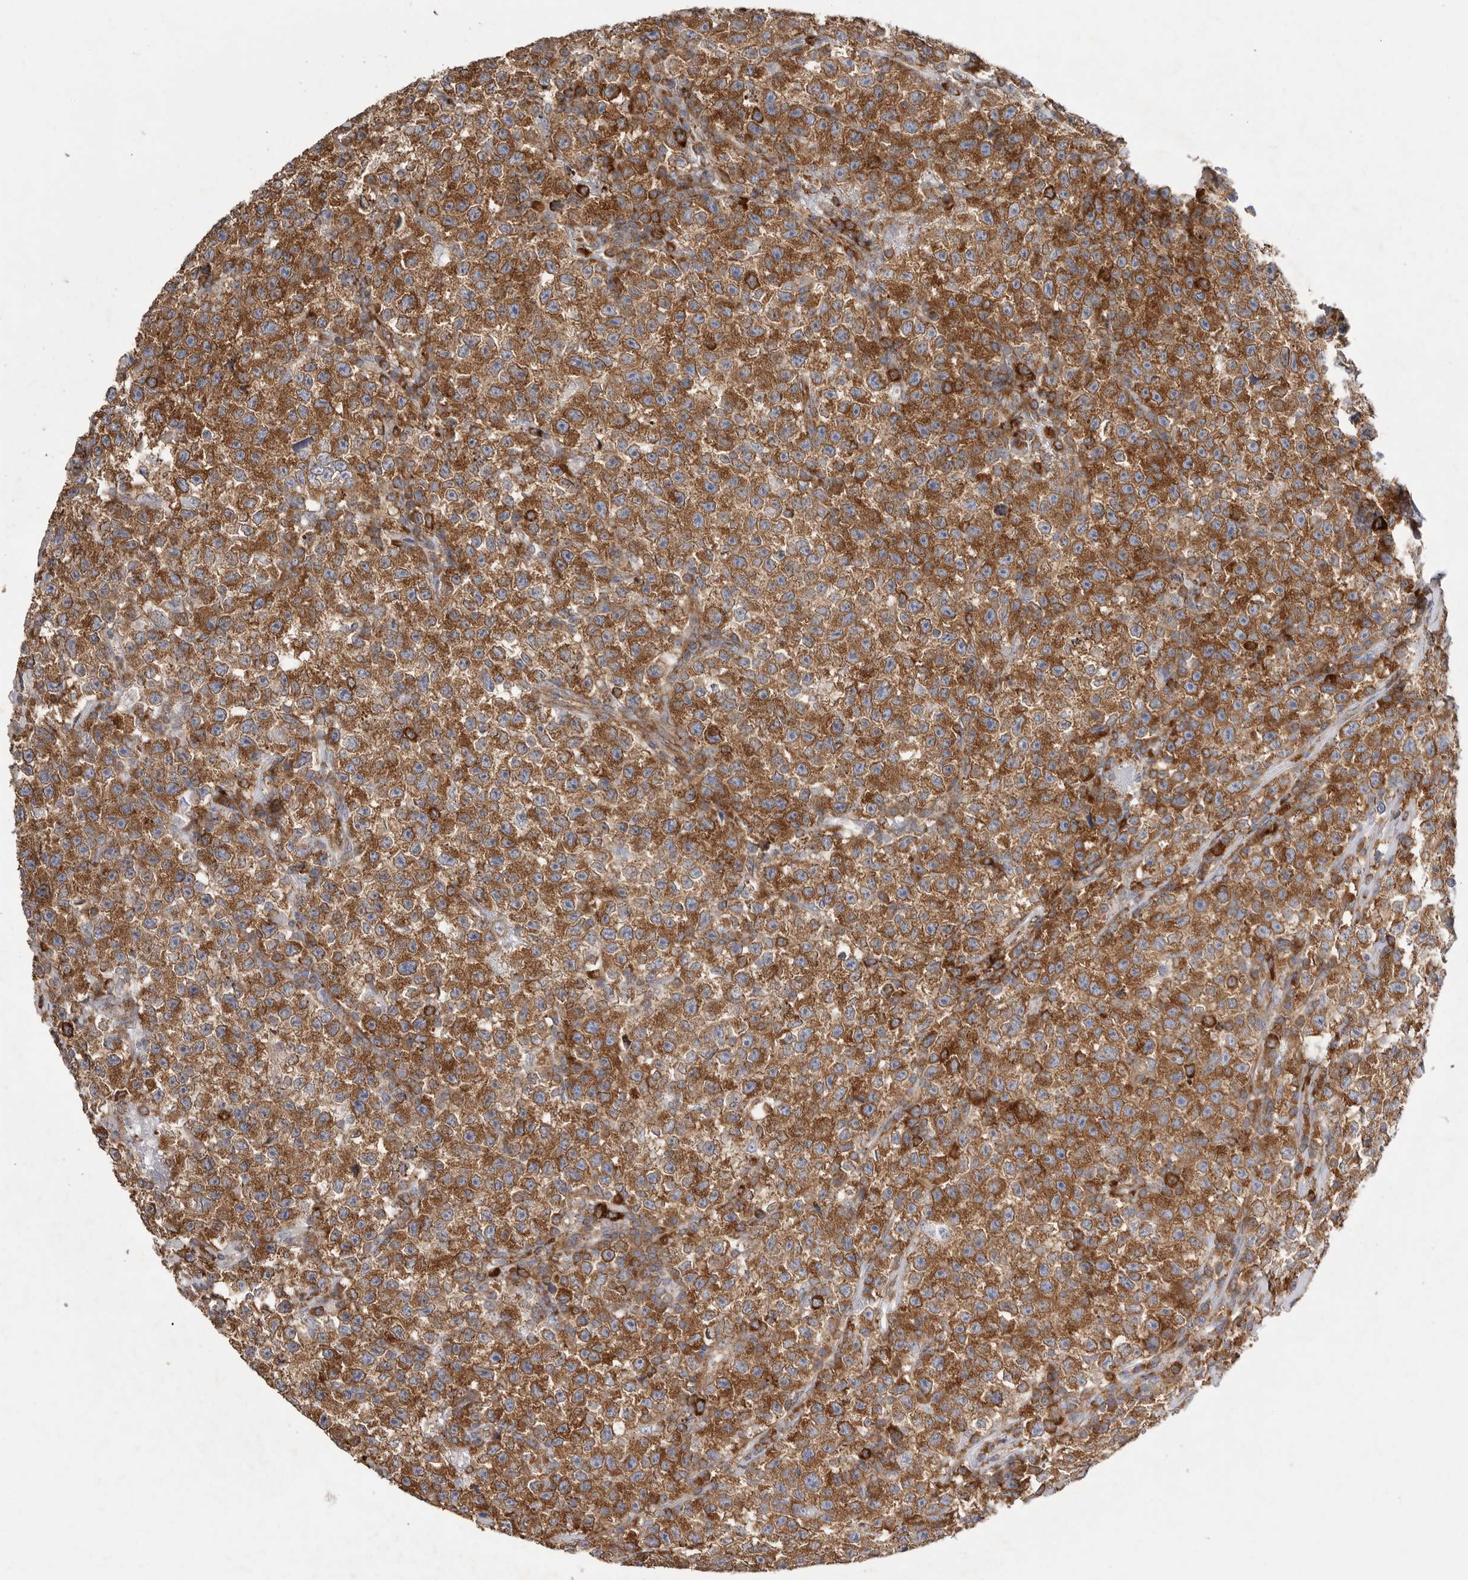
{"staining": {"intensity": "strong", "quantity": ">75%", "location": "cytoplasmic/membranous"}, "tissue": "testis cancer", "cell_type": "Tumor cells", "image_type": "cancer", "snomed": [{"axis": "morphology", "description": "Seminoma, NOS"}, {"axis": "topography", "description": "Testis"}], "caption": "Tumor cells exhibit strong cytoplasmic/membranous expression in approximately >75% of cells in testis cancer.", "gene": "SERBP1", "patient": {"sex": "male", "age": 22}}